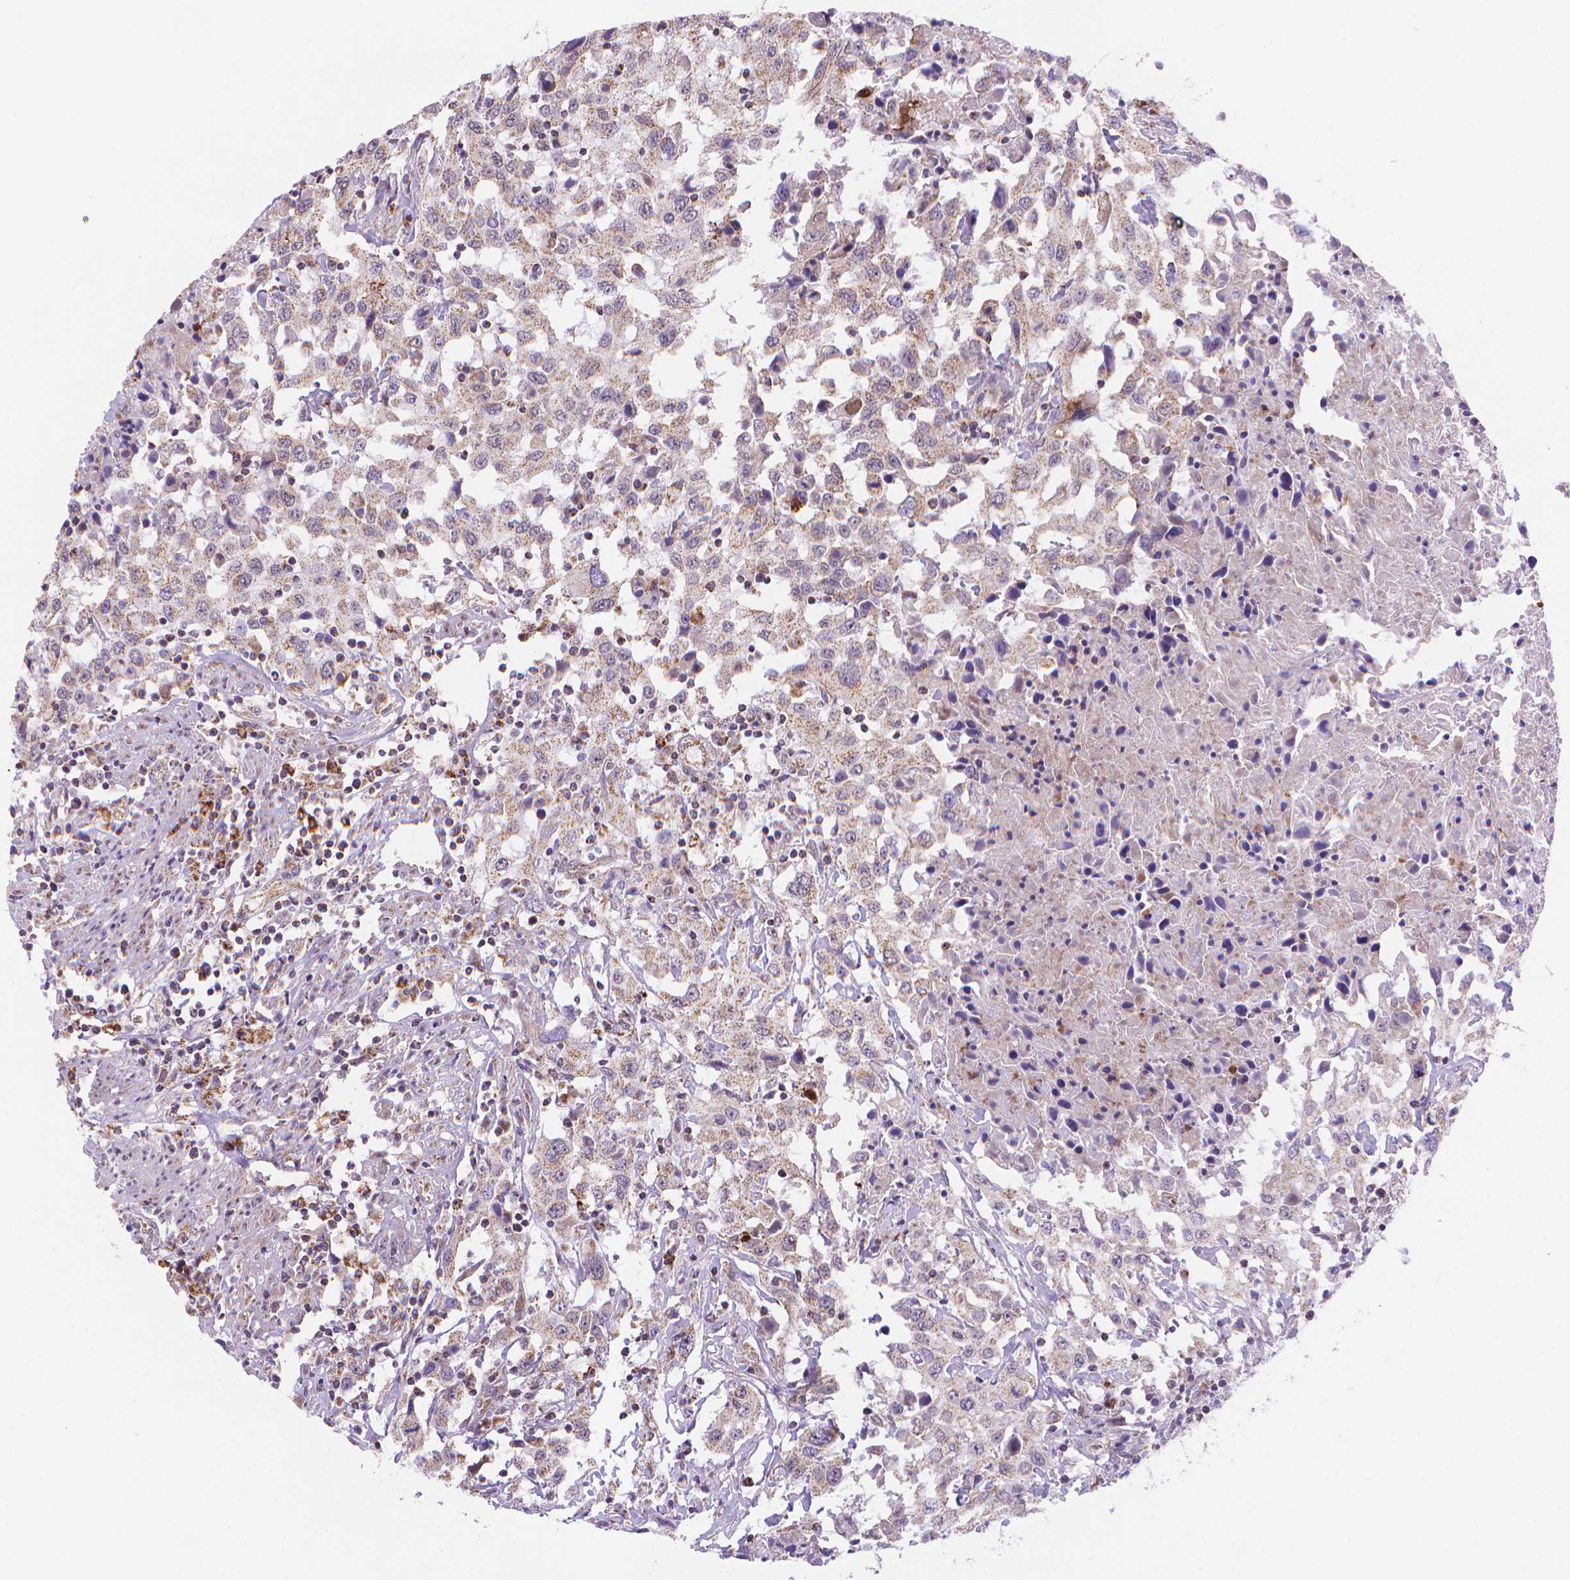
{"staining": {"intensity": "weak", "quantity": ">75%", "location": "cytoplasmic/membranous"}, "tissue": "urothelial cancer", "cell_type": "Tumor cells", "image_type": "cancer", "snomed": [{"axis": "morphology", "description": "Urothelial carcinoma, High grade"}, {"axis": "topography", "description": "Urinary bladder"}], "caption": "This is an image of IHC staining of urothelial cancer, which shows weak expression in the cytoplasmic/membranous of tumor cells.", "gene": "CYYR1", "patient": {"sex": "male", "age": 61}}